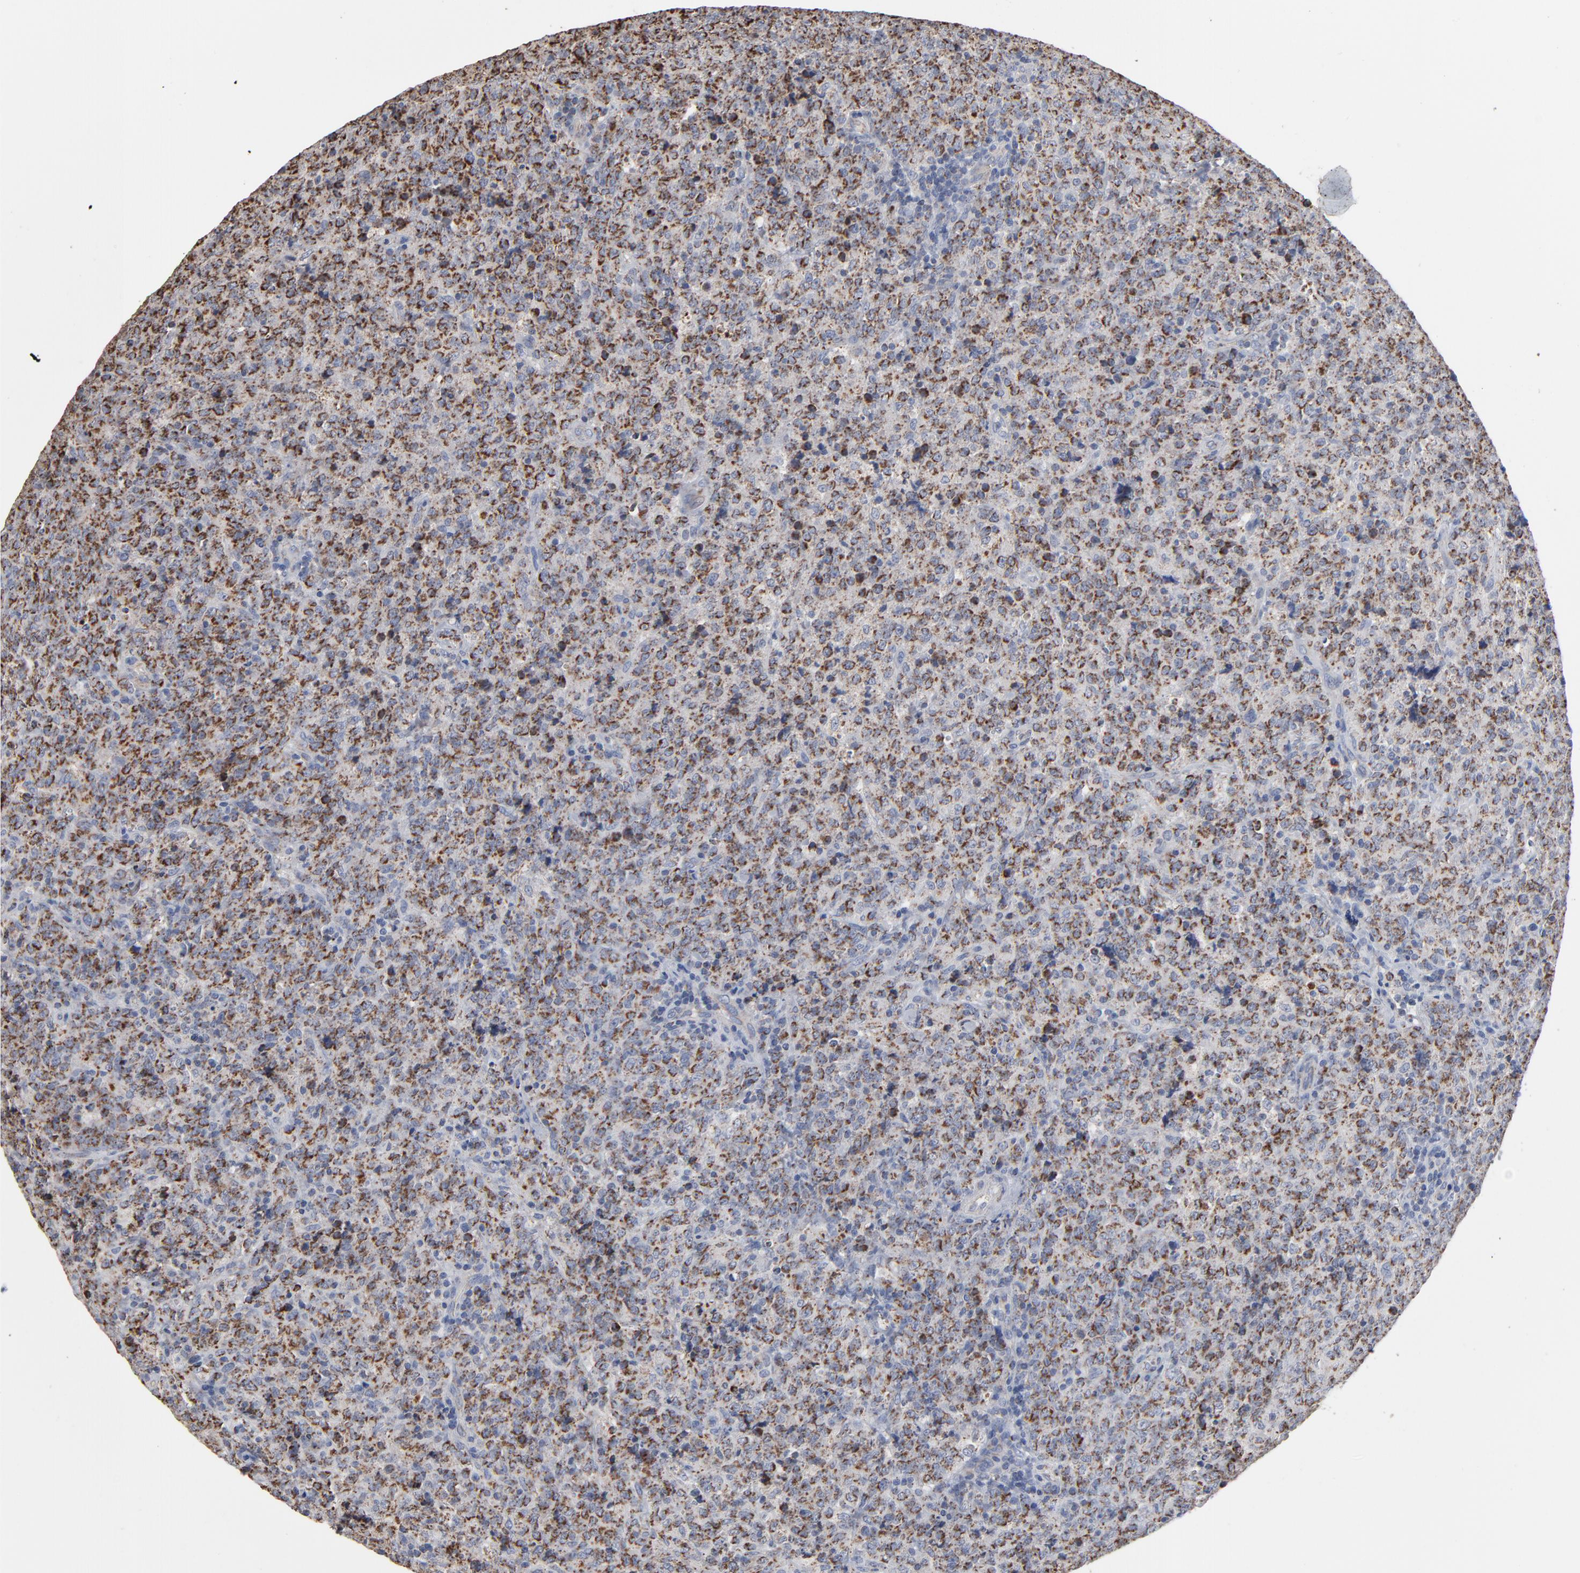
{"staining": {"intensity": "strong", "quantity": ">75%", "location": "cytoplasmic/membranous"}, "tissue": "lymphoma", "cell_type": "Tumor cells", "image_type": "cancer", "snomed": [{"axis": "morphology", "description": "Malignant lymphoma, non-Hodgkin's type, High grade"}, {"axis": "topography", "description": "Tonsil"}], "caption": "High-grade malignant lymphoma, non-Hodgkin's type was stained to show a protein in brown. There is high levels of strong cytoplasmic/membranous staining in approximately >75% of tumor cells. (IHC, brightfield microscopy, high magnification).", "gene": "UQCRC1", "patient": {"sex": "female", "age": 36}}